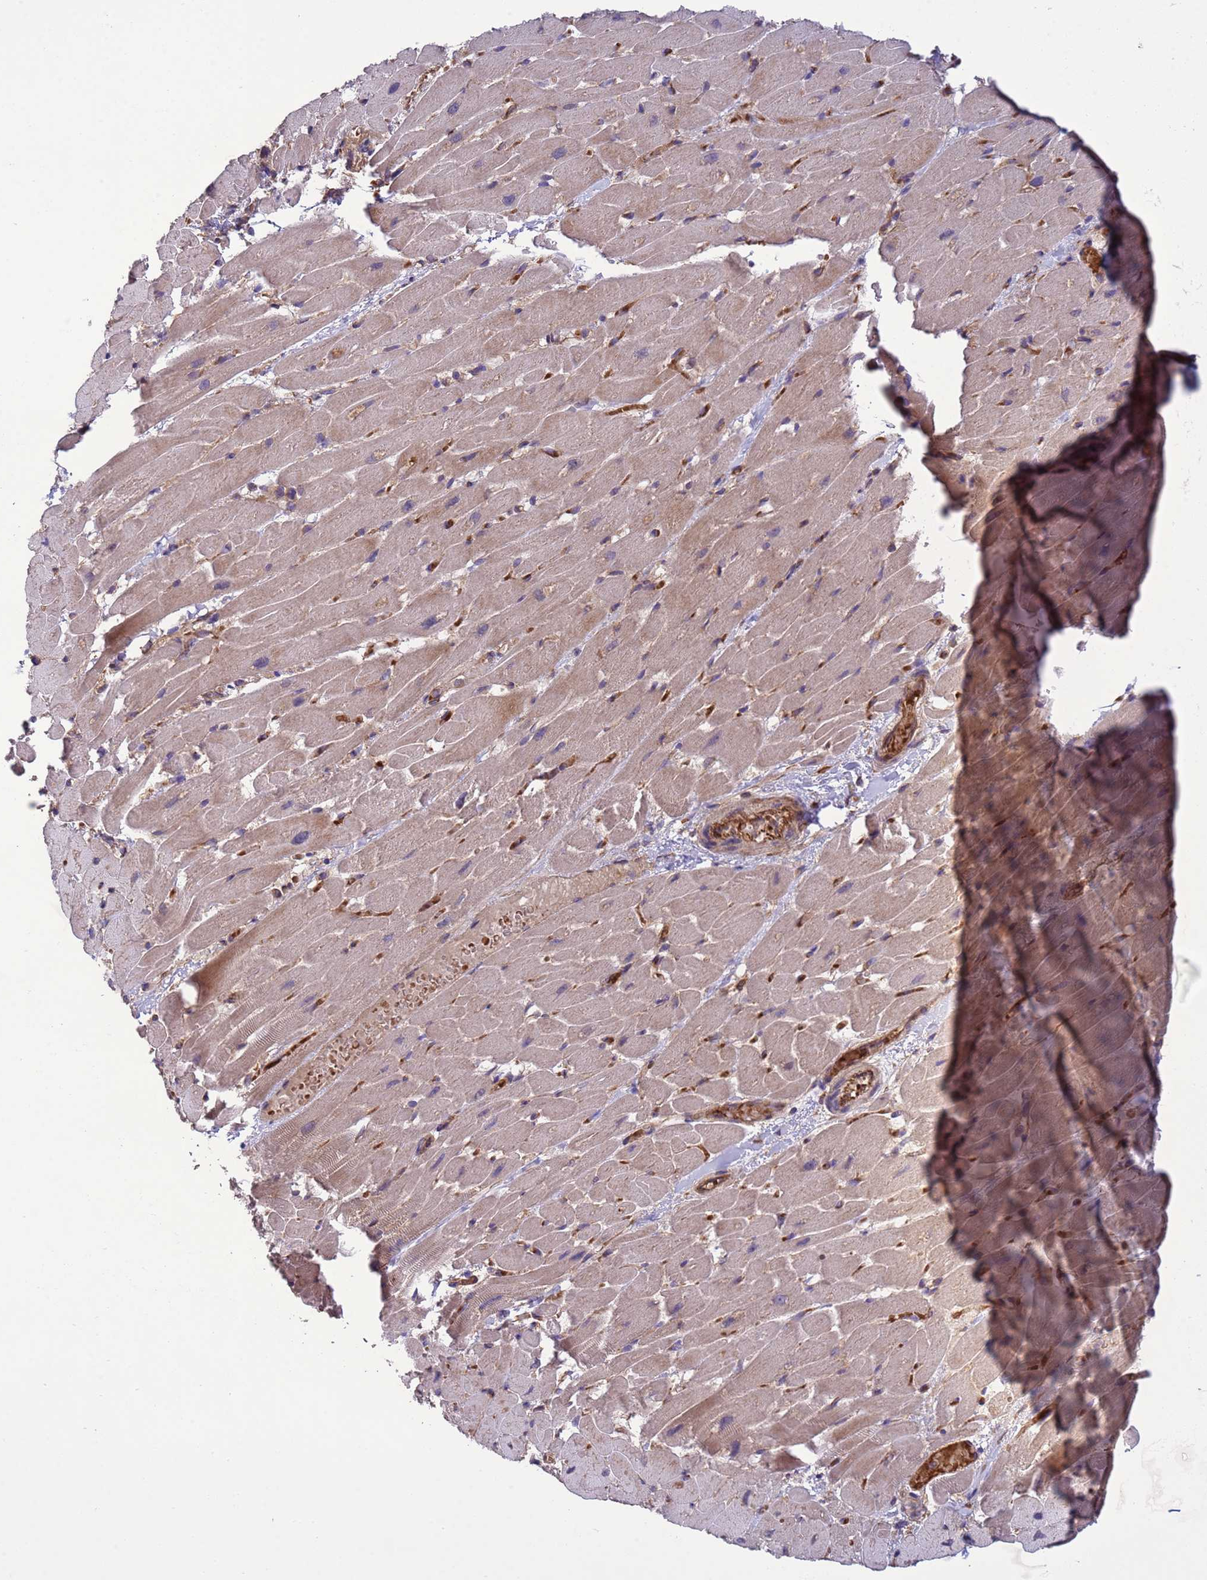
{"staining": {"intensity": "weak", "quantity": "25%-75%", "location": "cytoplasmic/membranous"}, "tissue": "heart muscle", "cell_type": "Cardiomyocytes", "image_type": "normal", "snomed": [{"axis": "morphology", "description": "Normal tissue, NOS"}, {"axis": "topography", "description": "Heart"}], "caption": "High-power microscopy captured an IHC photomicrograph of benign heart muscle, revealing weak cytoplasmic/membranous positivity in approximately 25%-75% of cardiomyocytes.", "gene": "RAB10", "patient": {"sex": "male", "age": 37}}